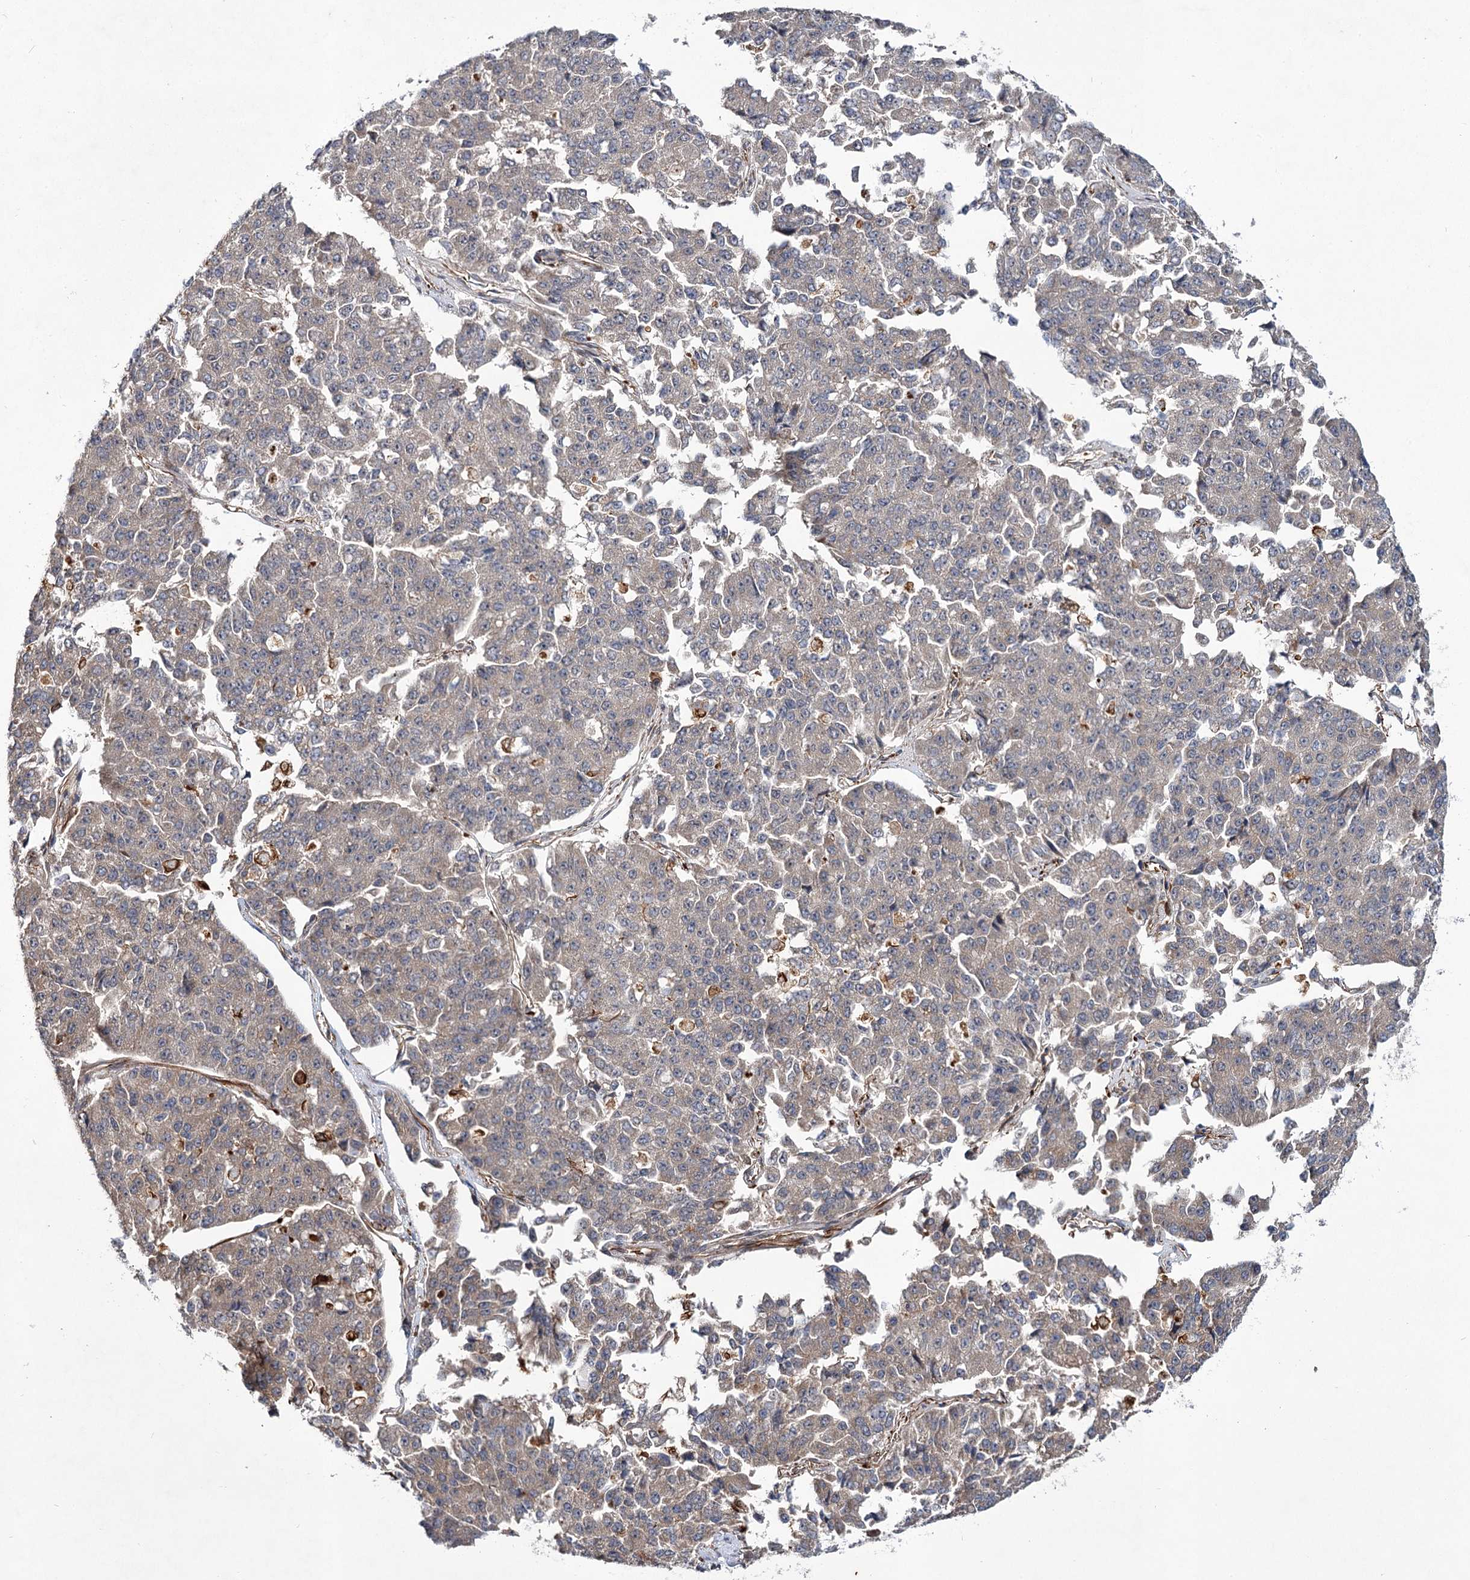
{"staining": {"intensity": "negative", "quantity": "none", "location": "none"}, "tissue": "pancreatic cancer", "cell_type": "Tumor cells", "image_type": "cancer", "snomed": [{"axis": "morphology", "description": "Adenocarcinoma, NOS"}, {"axis": "topography", "description": "Pancreas"}], "caption": "This is a photomicrograph of IHC staining of pancreatic cancer, which shows no expression in tumor cells.", "gene": "DPEP2", "patient": {"sex": "male", "age": 50}}